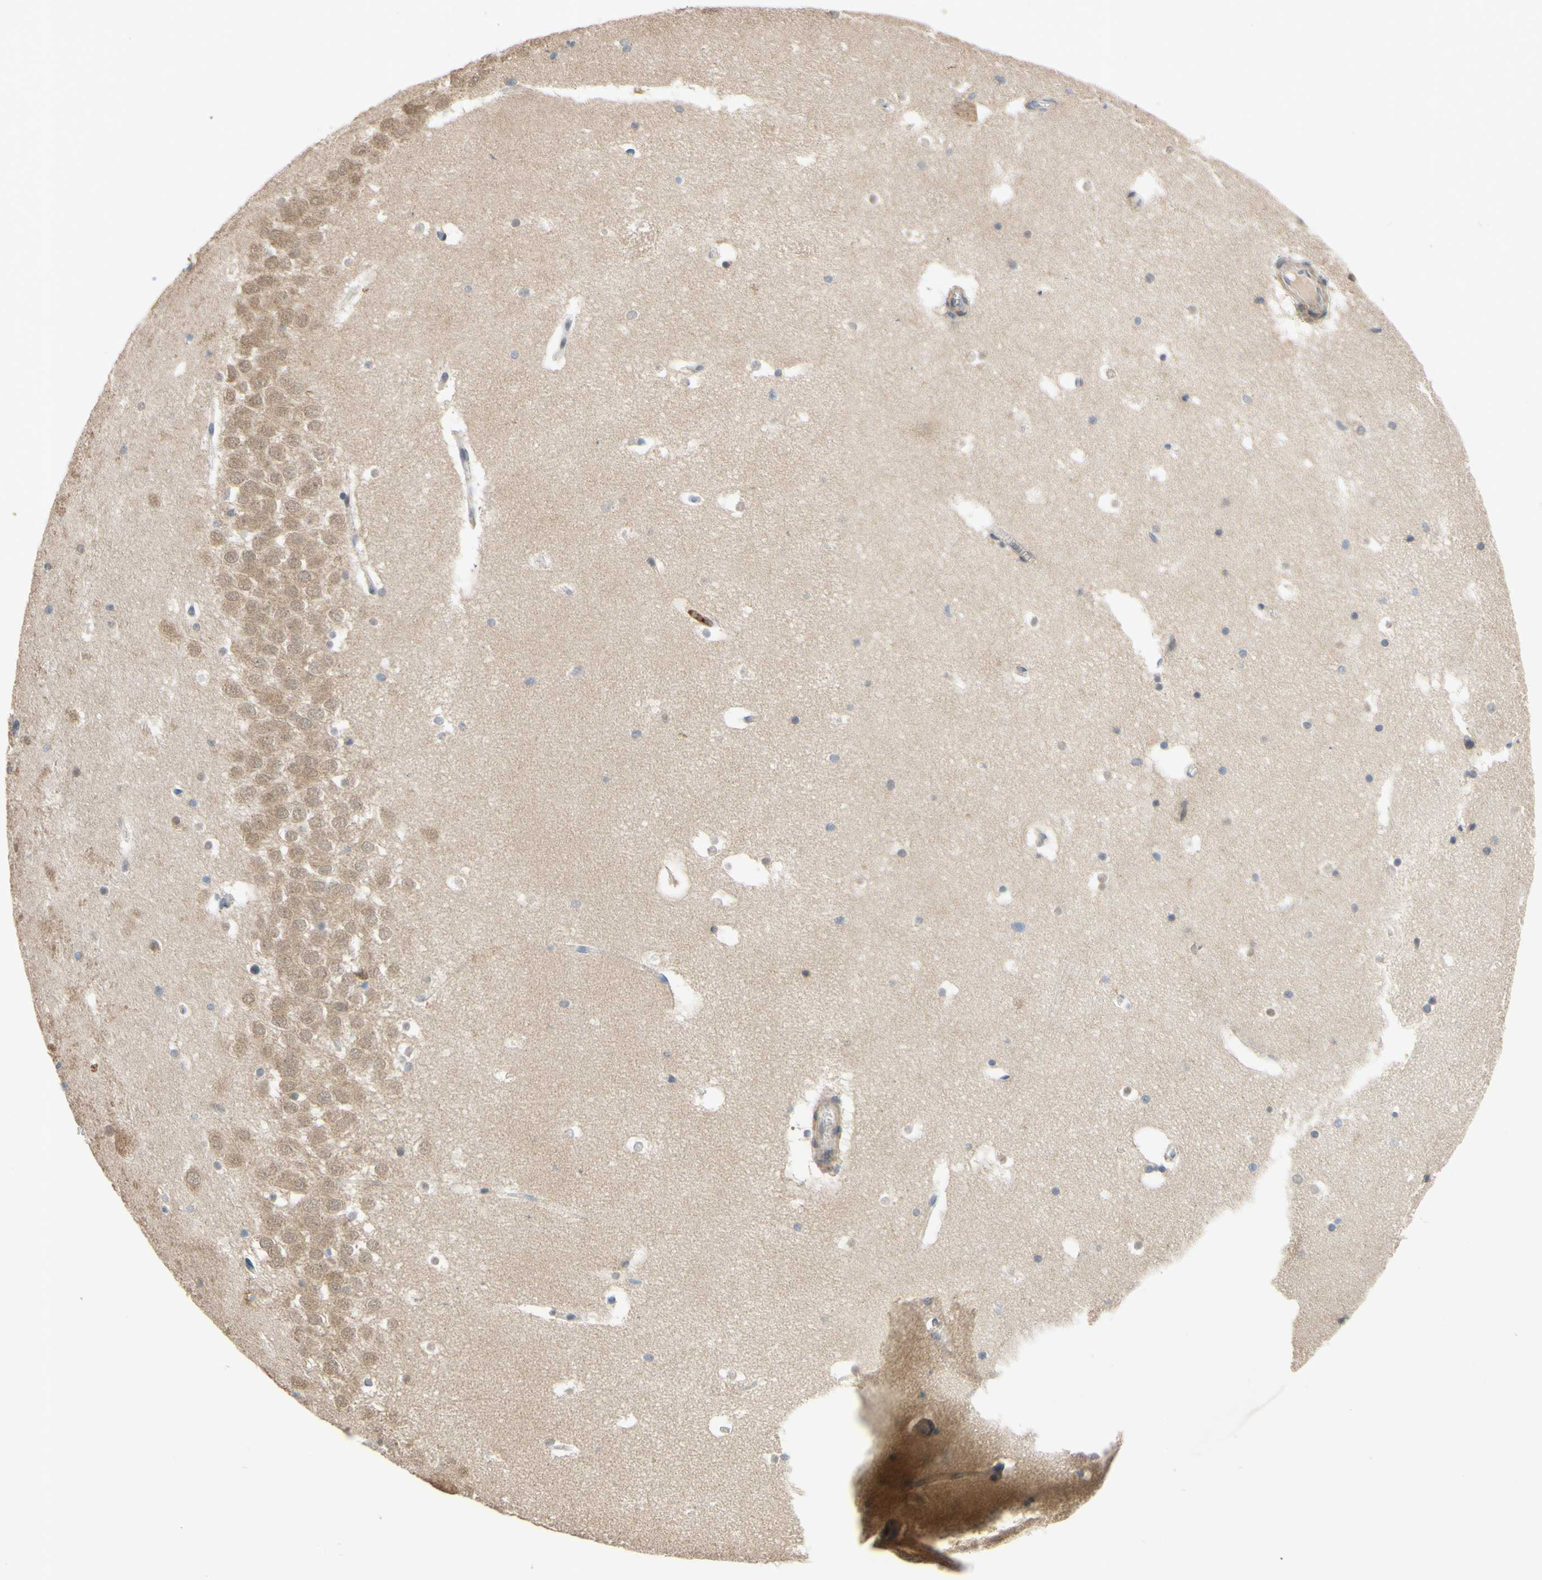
{"staining": {"intensity": "negative", "quantity": "none", "location": "none"}, "tissue": "hippocampus", "cell_type": "Glial cells", "image_type": "normal", "snomed": [{"axis": "morphology", "description": "Normal tissue, NOS"}, {"axis": "topography", "description": "Hippocampus"}], "caption": "DAB (3,3'-diaminobenzidine) immunohistochemical staining of unremarkable hippocampus shows no significant expression in glial cells. Brightfield microscopy of immunohistochemistry (IHC) stained with DAB (3,3'-diaminobenzidine) (brown) and hematoxylin (blue), captured at high magnification.", "gene": "GATA1", "patient": {"sex": "male", "age": 45}}